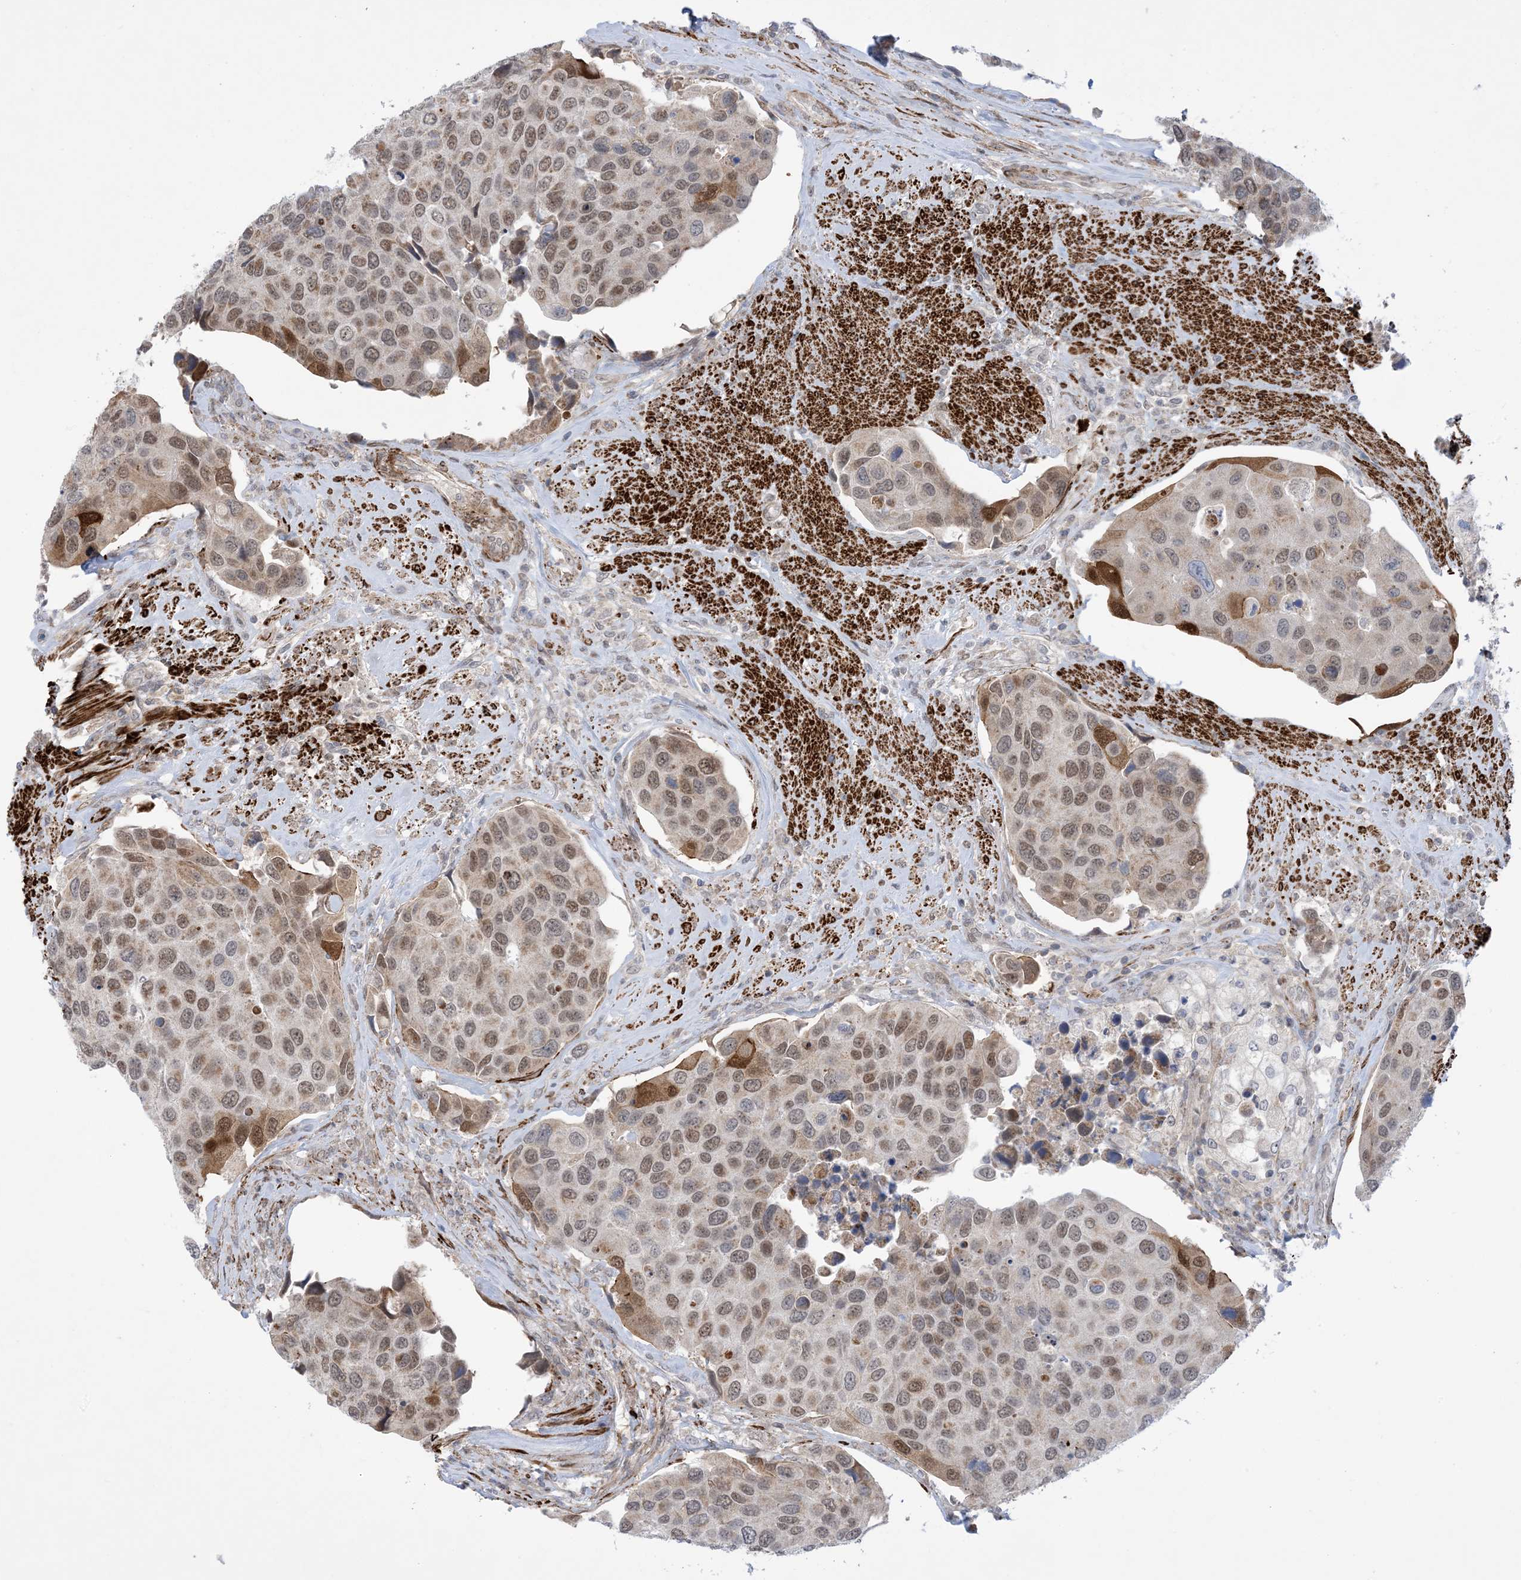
{"staining": {"intensity": "moderate", "quantity": "25%-75%", "location": "cytoplasmic/membranous,nuclear"}, "tissue": "urothelial cancer", "cell_type": "Tumor cells", "image_type": "cancer", "snomed": [{"axis": "morphology", "description": "Urothelial carcinoma, High grade"}, {"axis": "topography", "description": "Urinary bladder"}], "caption": "Immunohistochemical staining of urothelial cancer reveals moderate cytoplasmic/membranous and nuclear protein staining in about 25%-75% of tumor cells.", "gene": "ZNF8", "patient": {"sex": "male", "age": 74}}